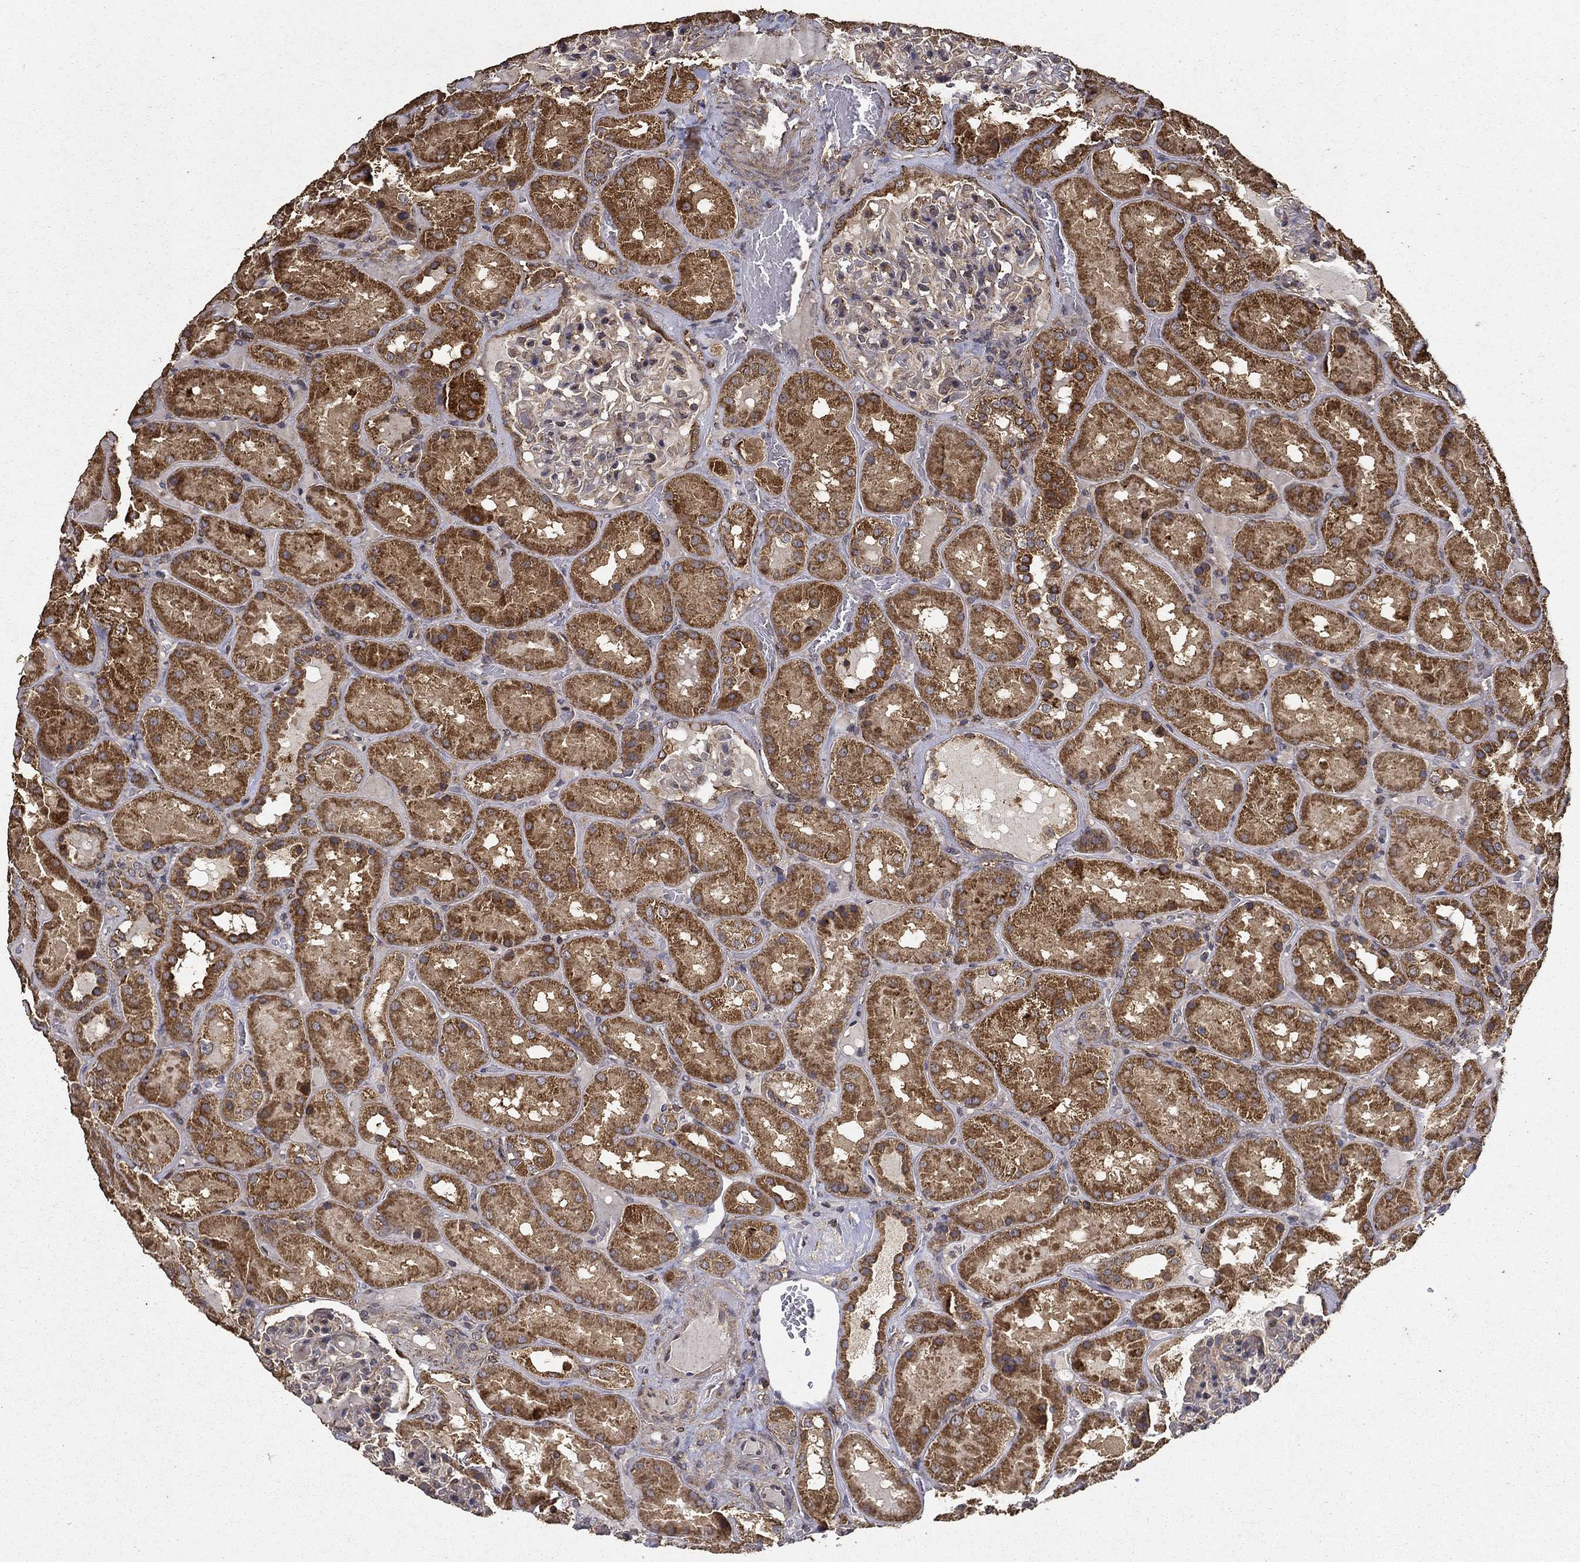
{"staining": {"intensity": "negative", "quantity": "none", "location": "none"}, "tissue": "kidney", "cell_type": "Cells in glomeruli", "image_type": "normal", "snomed": [{"axis": "morphology", "description": "Normal tissue, NOS"}, {"axis": "topography", "description": "Kidney"}], "caption": "Immunohistochemistry (IHC) histopathology image of unremarkable human kidney stained for a protein (brown), which demonstrates no staining in cells in glomeruli. (DAB IHC with hematoxylin counter stain).", "gene": "IFRD1", "patient": {"sex": "male", "age": 73}}